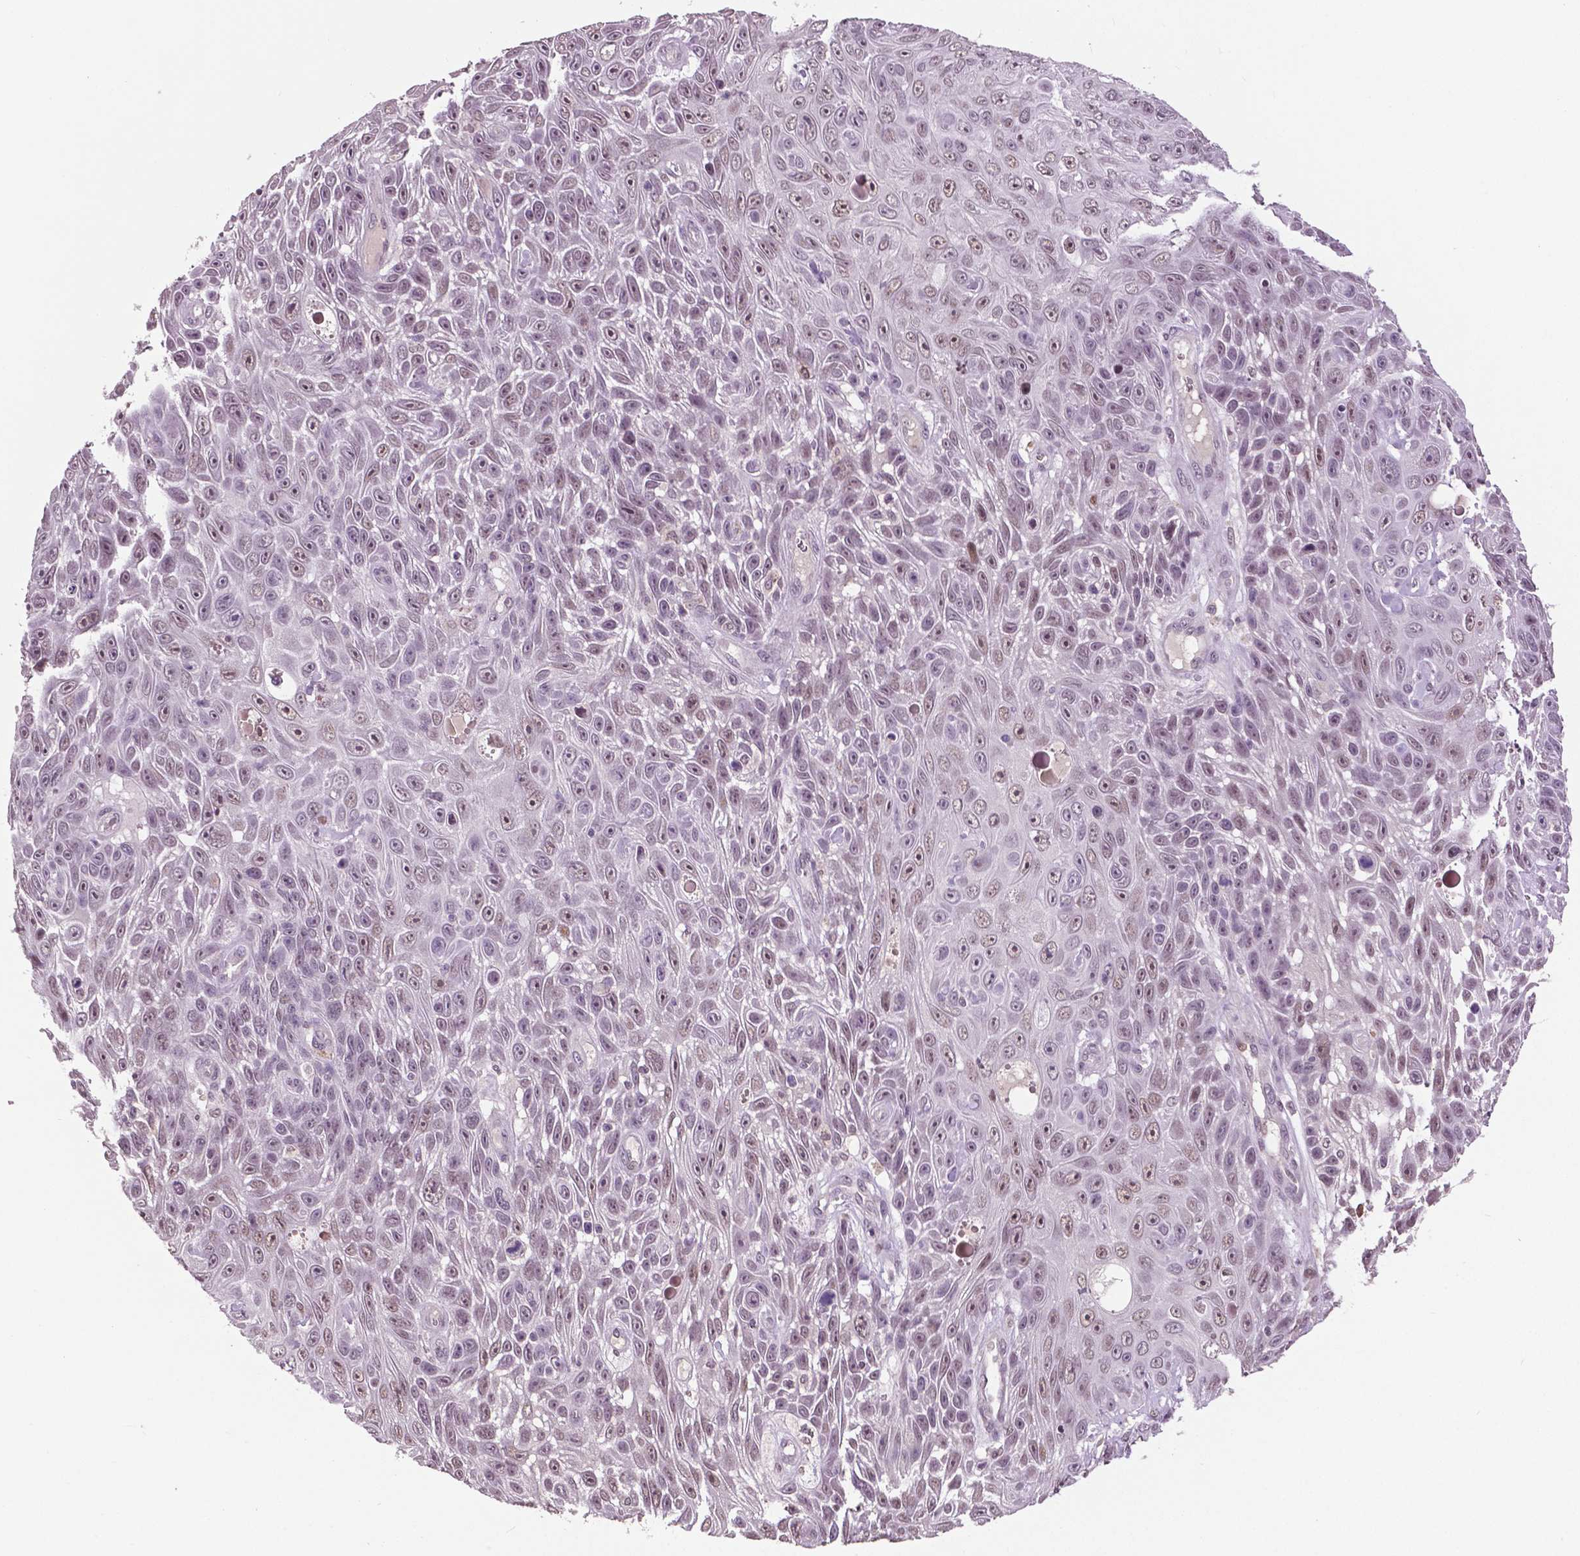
{"staining": {"intensity": "moderate", "quantity": "25%-75%", "location": "nuclear"}, "tissue": "skin cancer", "cell_type": "Tumor cells", "image_type": "cancer", "snomed": [{"axis": "morphology", "description": "Squamous cell carcinoma, NOS"}, {"axis": "topography", "description": "Skin"}], "caption": "This micrograph reveals squamous cell carcinoma (skin) stained with IHC to label a protein in brown. The nuclear of tumor cells show moderate positivity for the protein. Nuclei are counter-stained blue.", "gene": "DLX5", "patient": {"sex": "male", "age": 82}}